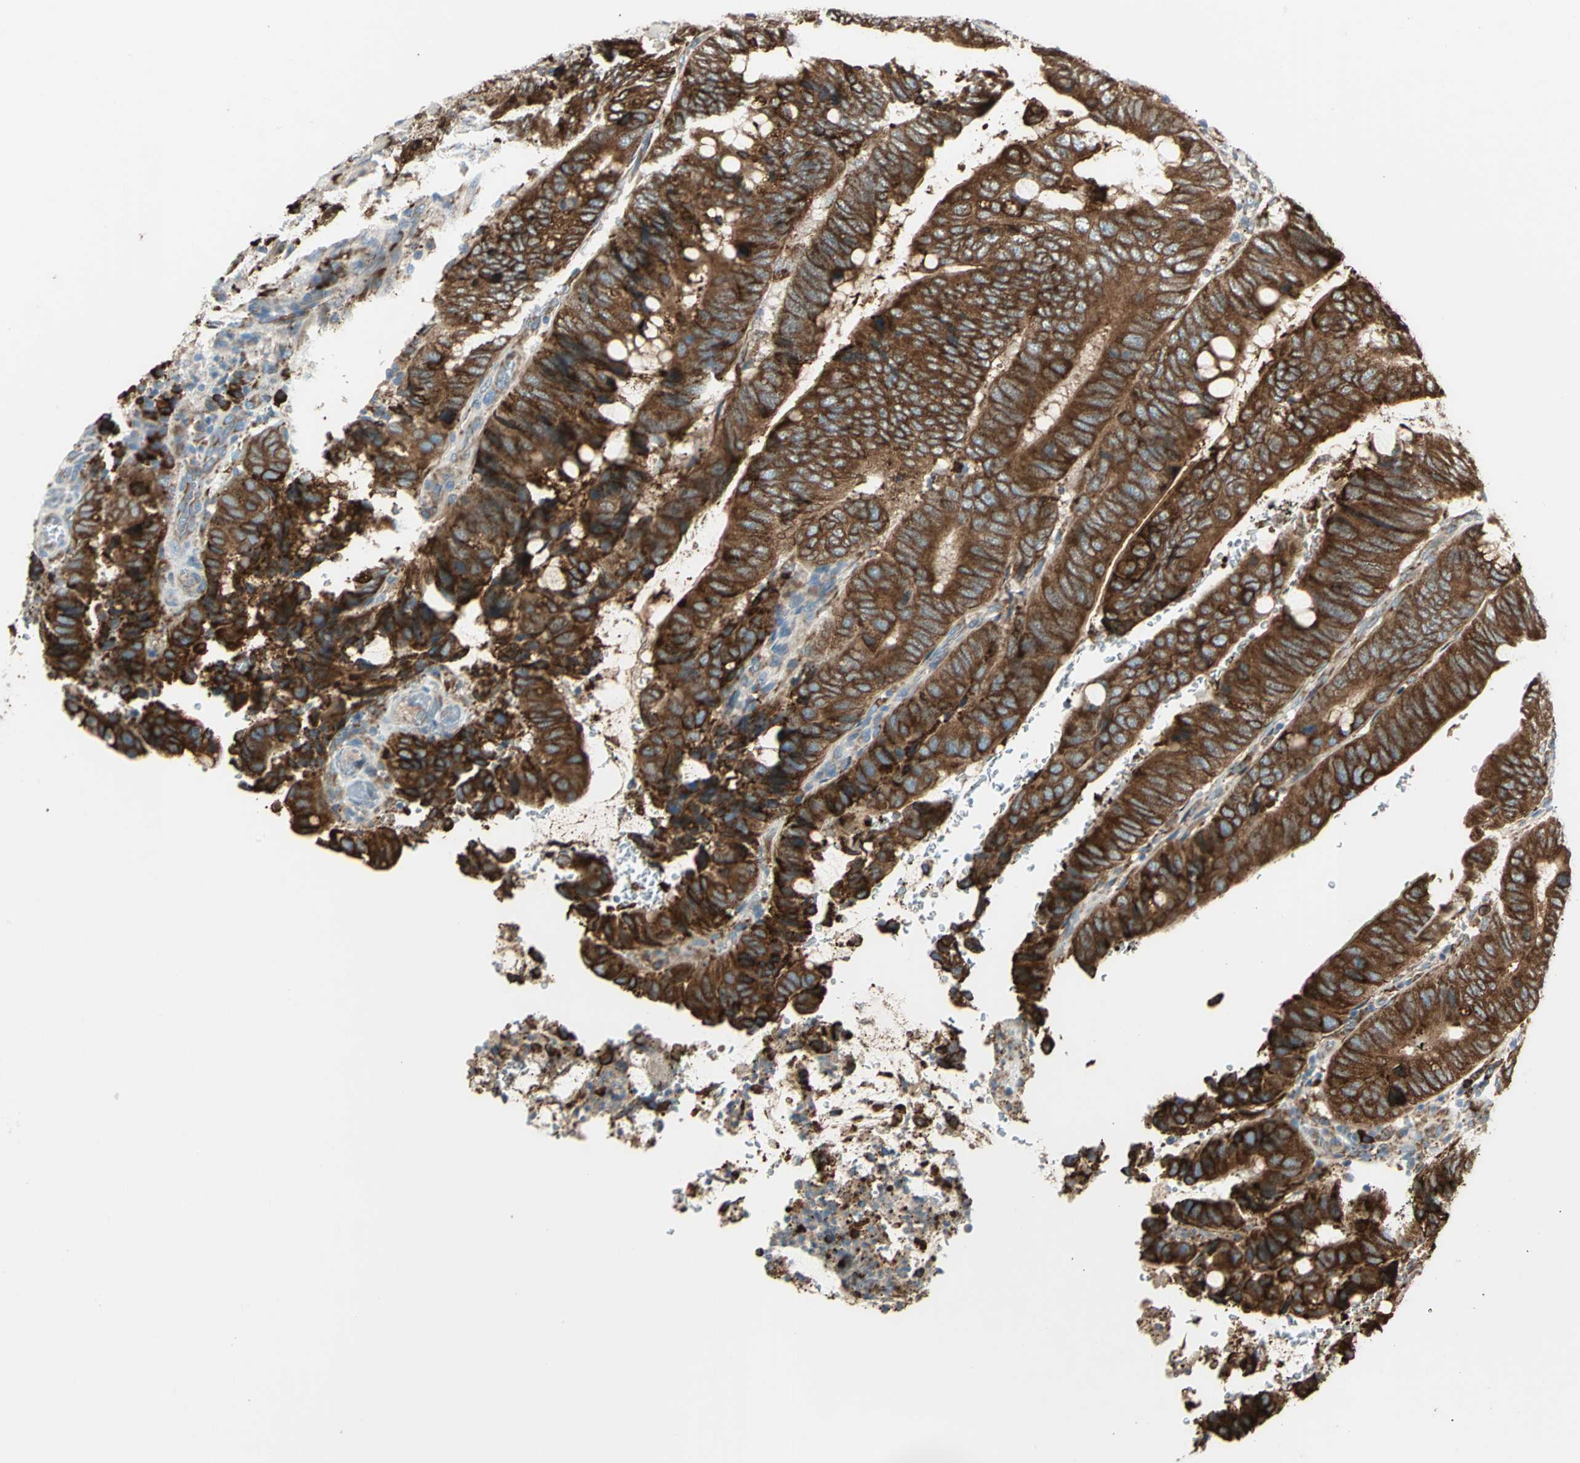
{"staining": {"intensity": "strong", "quantity": ">75%", "location": "cytoplasmic/membranous"}, "tissue": "colorectal cancer", "cell_type": "Tumor cells", "image_type": "cancer", "snomed": [{"axis": "morphology", "description": "Normal tissue, NOS"}, {"axis": "morphology", "description": "Adenocarcinoma, NOS"}, {"axis": "topography", "description": "Rectum"}, {"axis": "topography", "description": "Peripheral nerve tissue"}], "caption": "The histopathology image shows staining of colorectal cancer, revealing strong cytoplasmic/membranous protein positivity (brown color) within tumor cells. The protein is shown in brown color, while the nuclei are stained blue.", "gene": "PDIA4", "patient": {"sex": "male", "age": 92}}